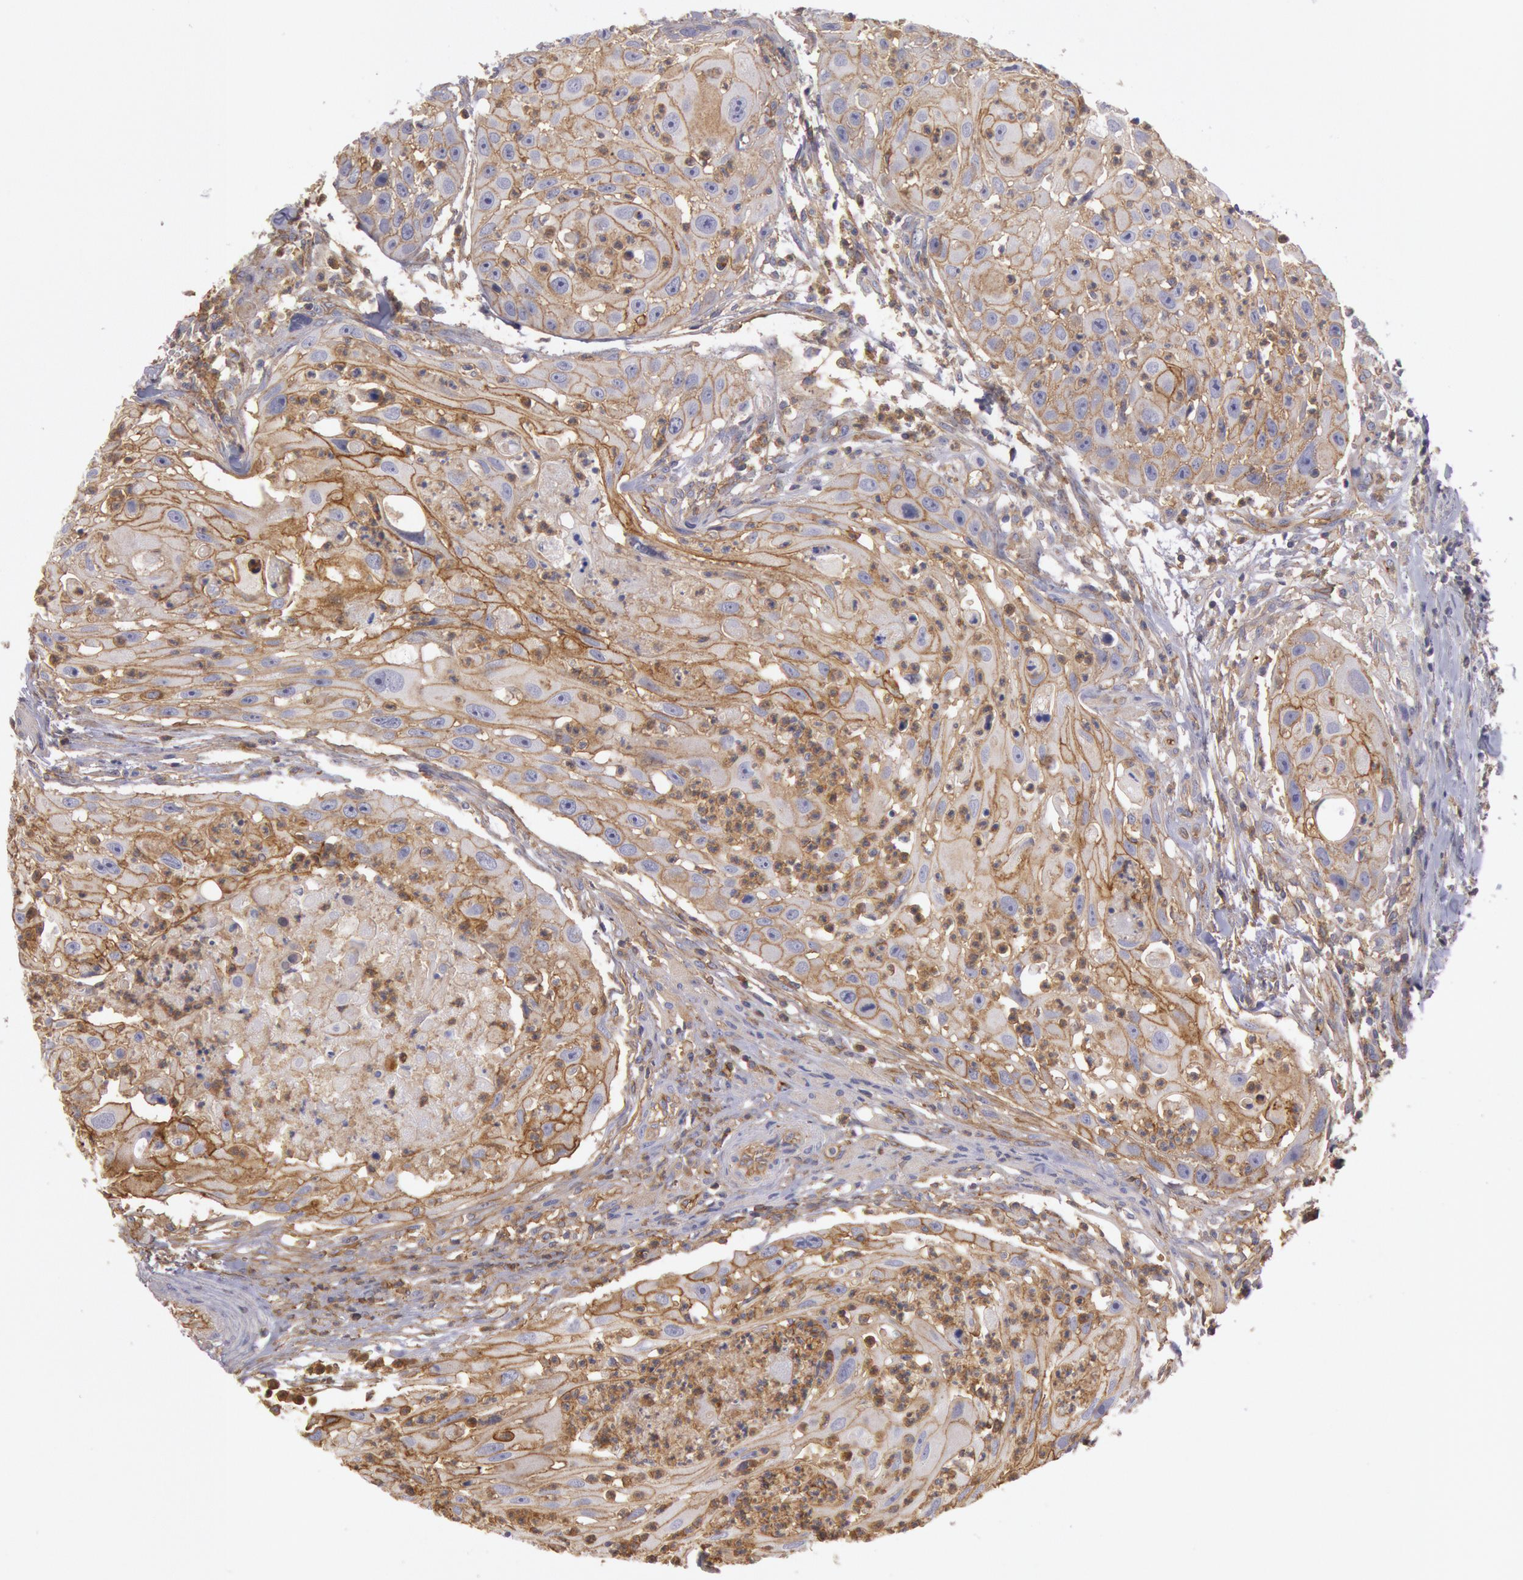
{"staining": {"intensity": "moderate", "quantity": ">75%", "location": "cytoplasmic/membranous"}, "tissue": "head and neck cancer", "cell_type": "Tumor cells", "image_type": "cancer", "snomed": [{"axis": "morphology", "description": "Squamous cell carcinoma, NOS"}, {"axis": "topography", "description": "Head-Neck"}], "caption": "Squamous cell carcinoma (head and neck) was stained to show a protein in brown. There is medium levels of moderate cytoplasmic/membranous staining in approximately >75% of tumor cells.", "gene": "SNAP23", "patient": {"sex": "male", "age": 64}}